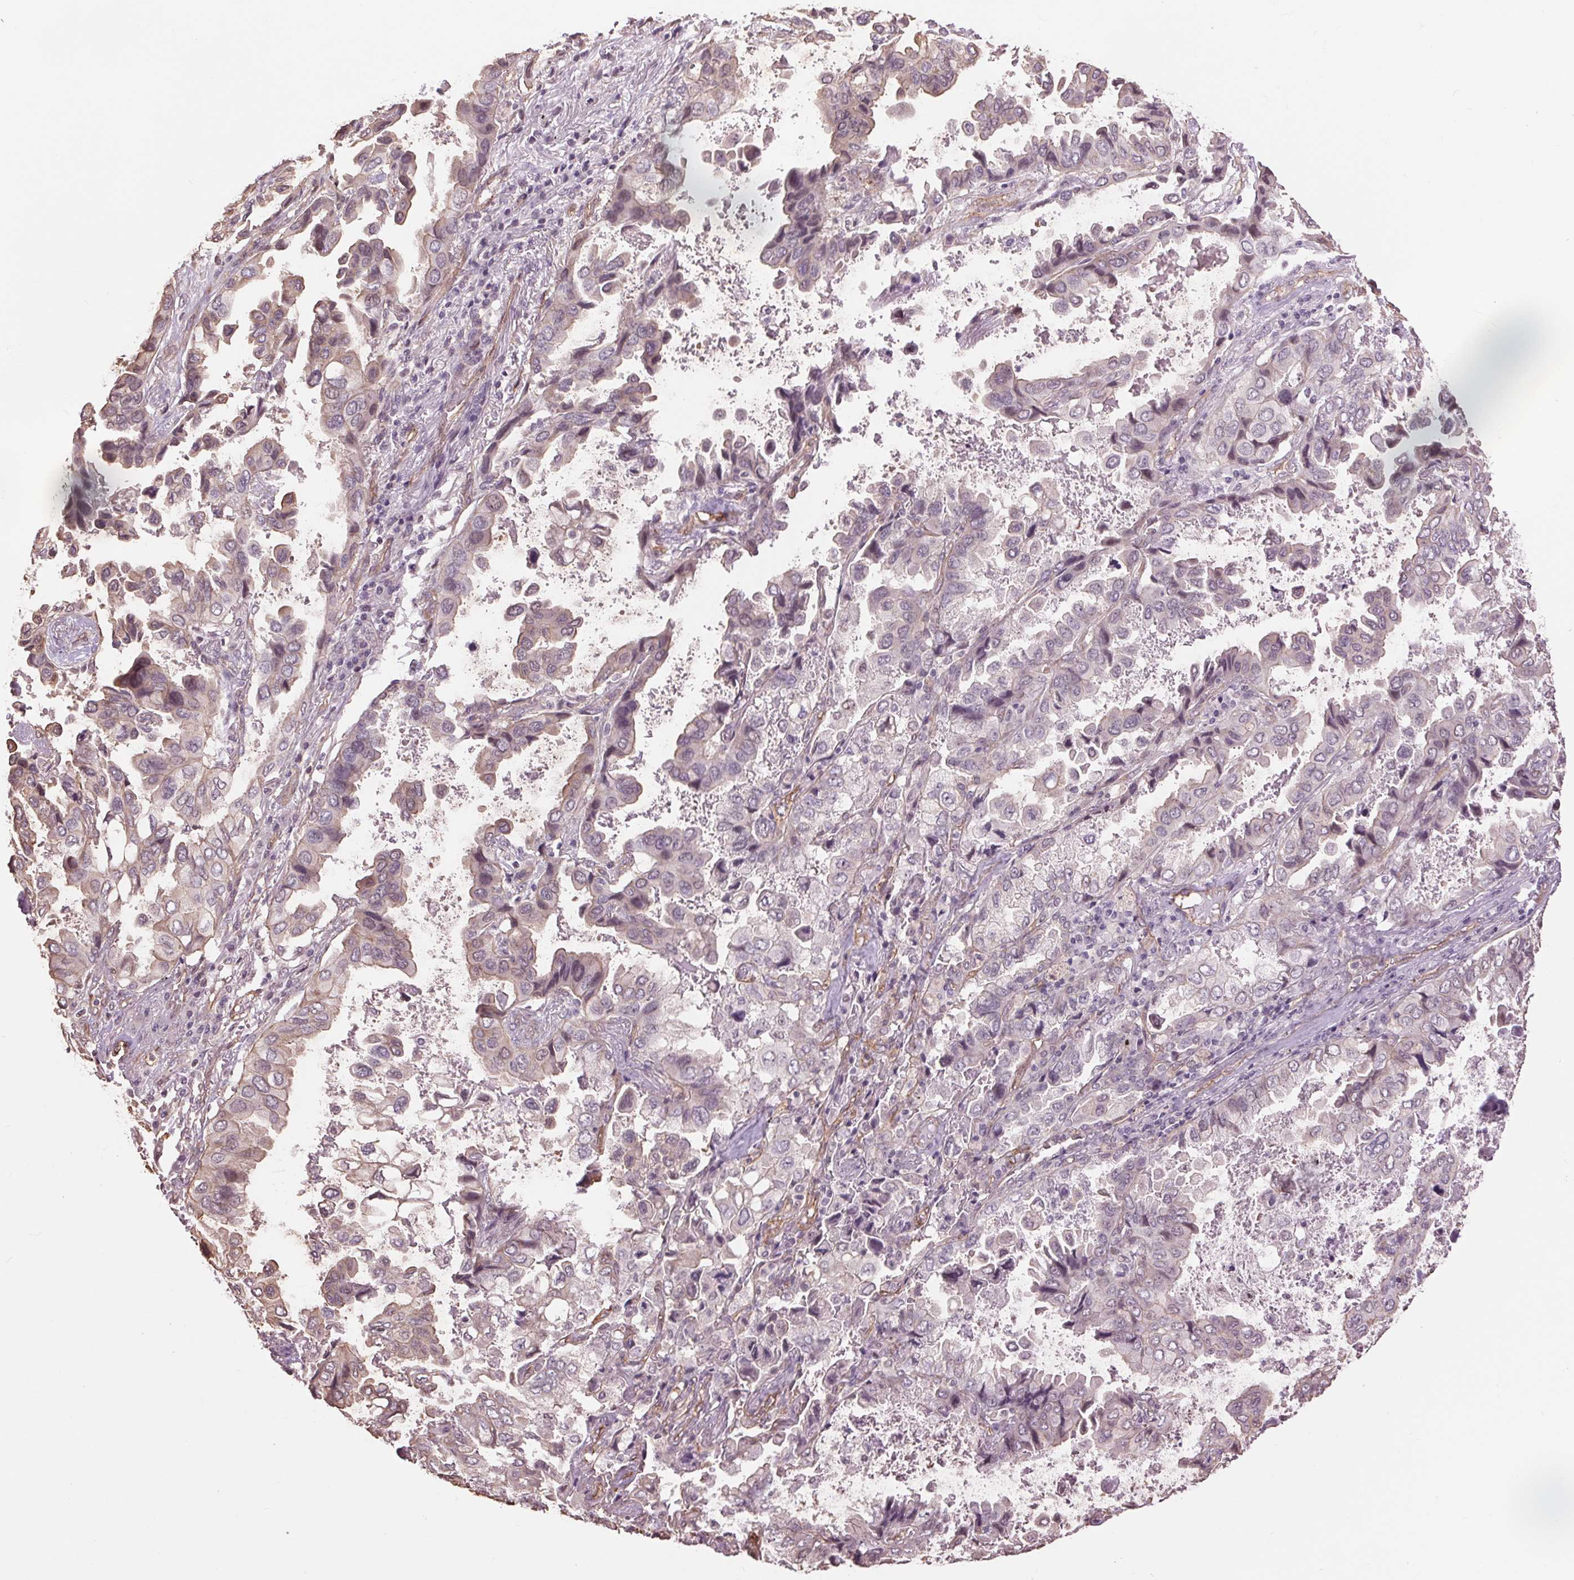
{"staining": {"intensity": "weak", "quantity": "<25%", "location": "nuclear"}, "tissue": "lung cancer", "cell_type": "Tumor cells", "image_type": "cancer", "snomed": [{"axis": "morphology", "description": "Aneuploidy"}, {"axis": "morphology", "description": "Adenocarcinoma, NOS"}, {"axis": "morphology", "description": "Adenocarcinoma, metastatic, NOS"}, {"axis": "topography", "description": "Lymph node"}, {"axis": "topography", "description": "Lung"}], "caption": "Tumor cells show no significant protein positivity in lung cancer.", "gene": "PALM", "patient": {"sex": "female", "age": 48}}